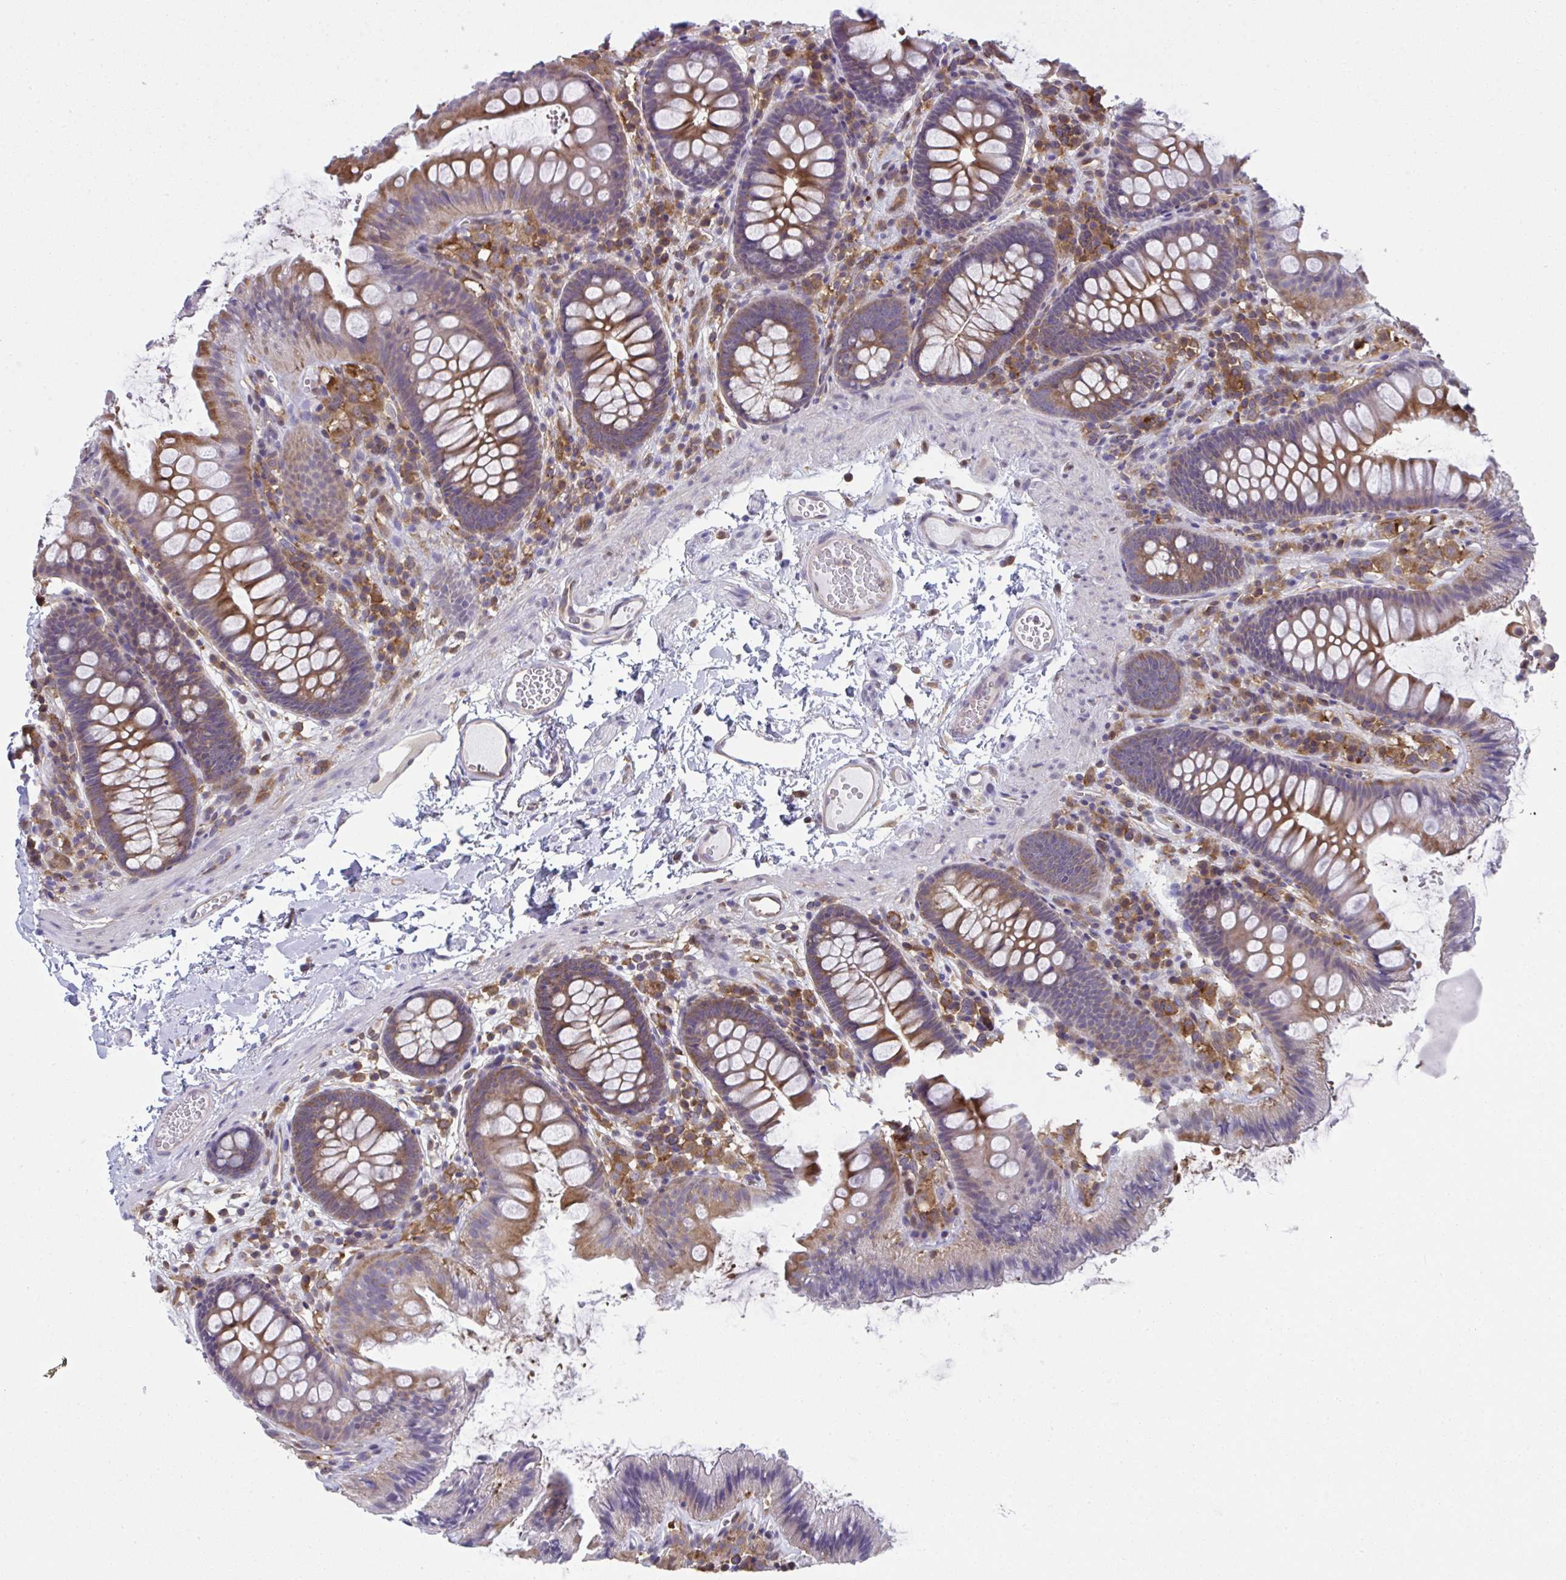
{"staining": {"intensity": "moderate", "quantity": "25%-75%", "location": "cytoplasmic/membranous"}, "tissue": "colon", "cell_type": "Endothelial cells", "image_type": "normal", "snomed": [{"axis": "morphology", "description": "Normal tissue, NOS"}, {"axis": "topography", "description": "Colon"}], "caption": "Colon stained for a protein (brown) reveals moderate cytoplasmic/membranous positive expression in about 25%-75% of endothelial cells.", "gene": "ALDH16A1", "patient": {"sex": "male", "age": 84}}